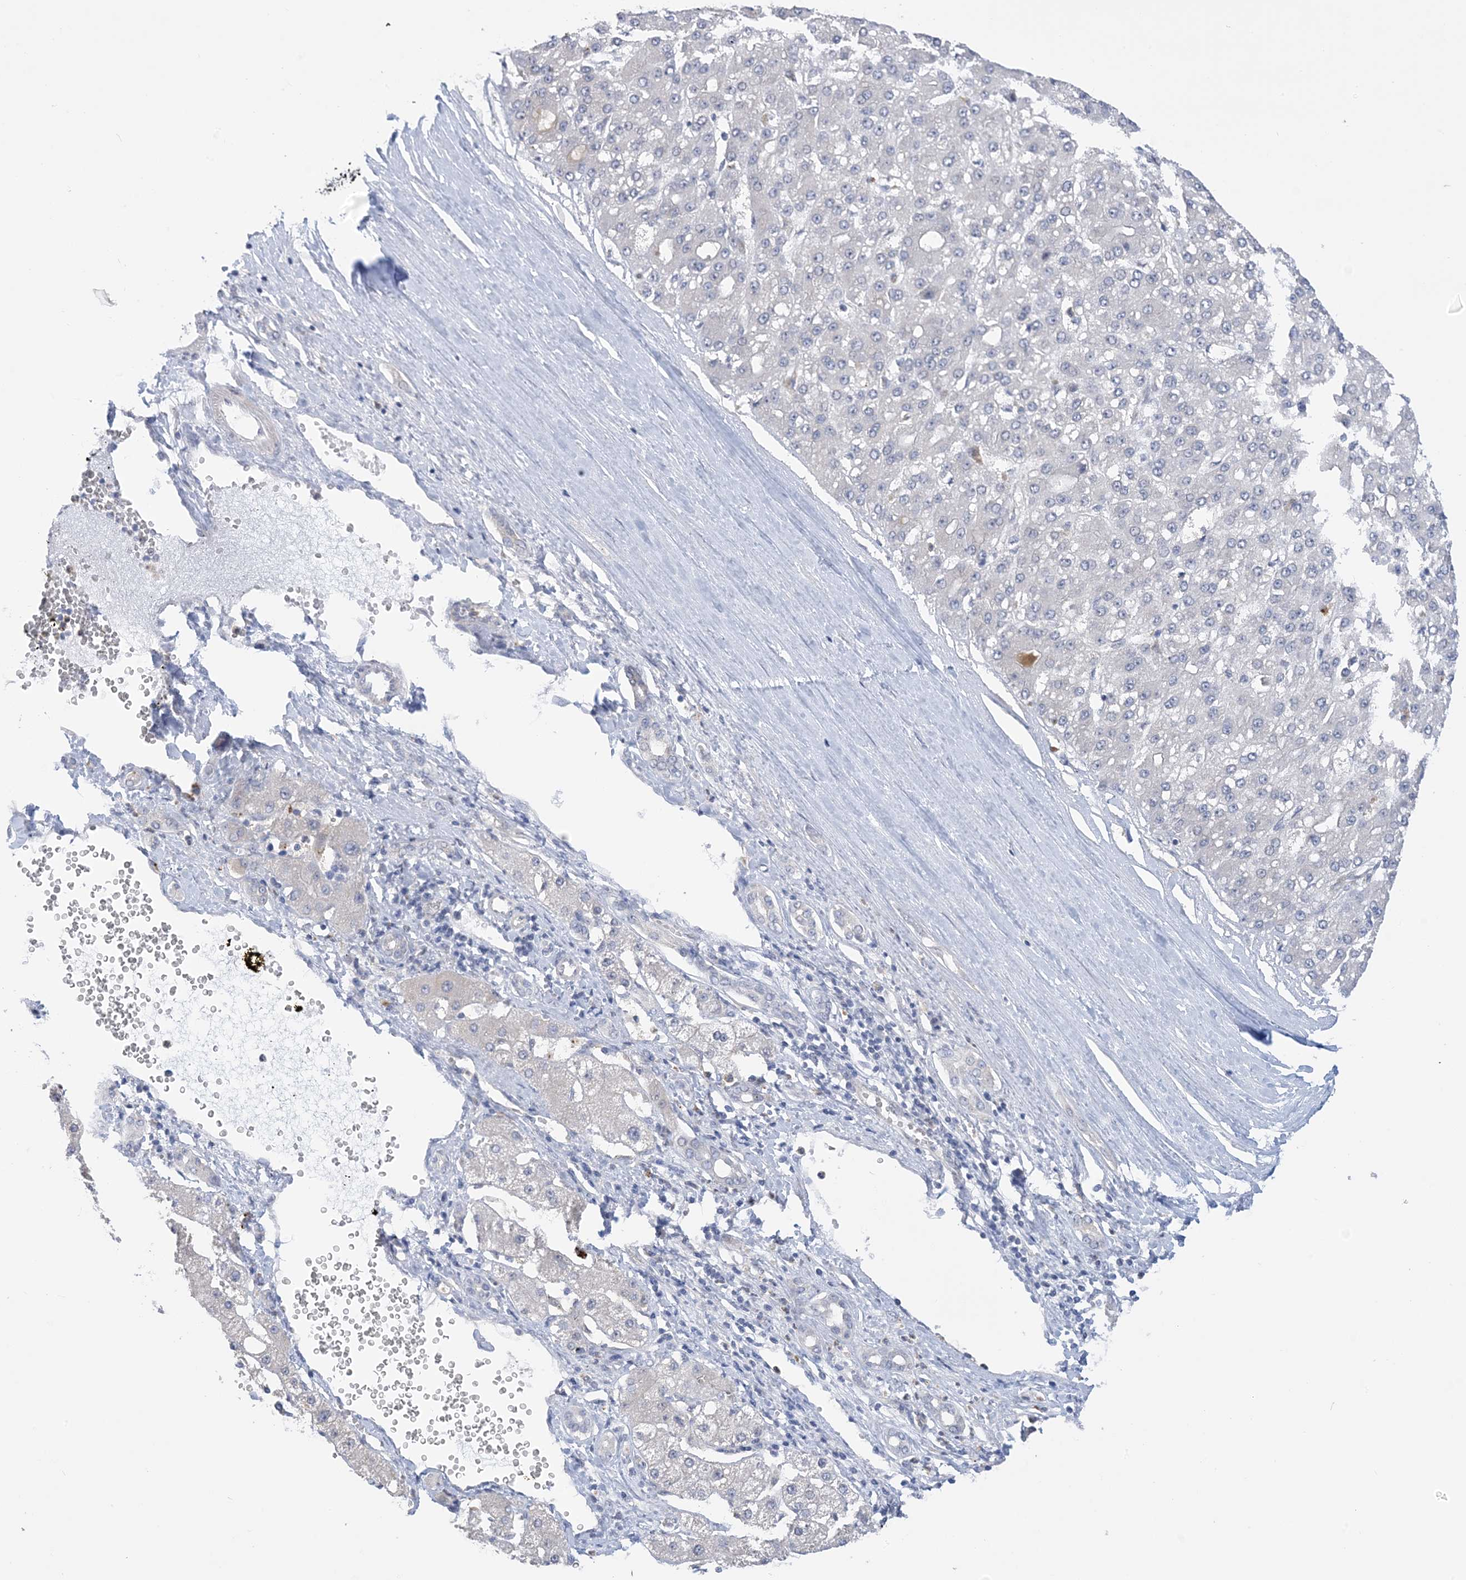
{"staining": {"intensity": "negative", "quantity": "none", "location": "none"}, "tissue": "liver cancer", "cell_type": "Tumor cells", "image_type": "cancer", "snomed": [{"axis": "morphology", "description": "Carcinoma, Hepatocellular, NOS"}, {"axis": "topography", "description": "Liver"}], "caption": "Photomicrograph shows no significant protein positivity in tumor cells of liver hepatocellular carcinoma. (Stains: DAB (3,3'-diaminobenzidine) immunohistochemistry (IHC) with hematoxylin counter stain, Microscopy: brightfield microscopy at high magnification).", "gene": "TTYH1", "patient": {"sex": "male", "age": 67}}